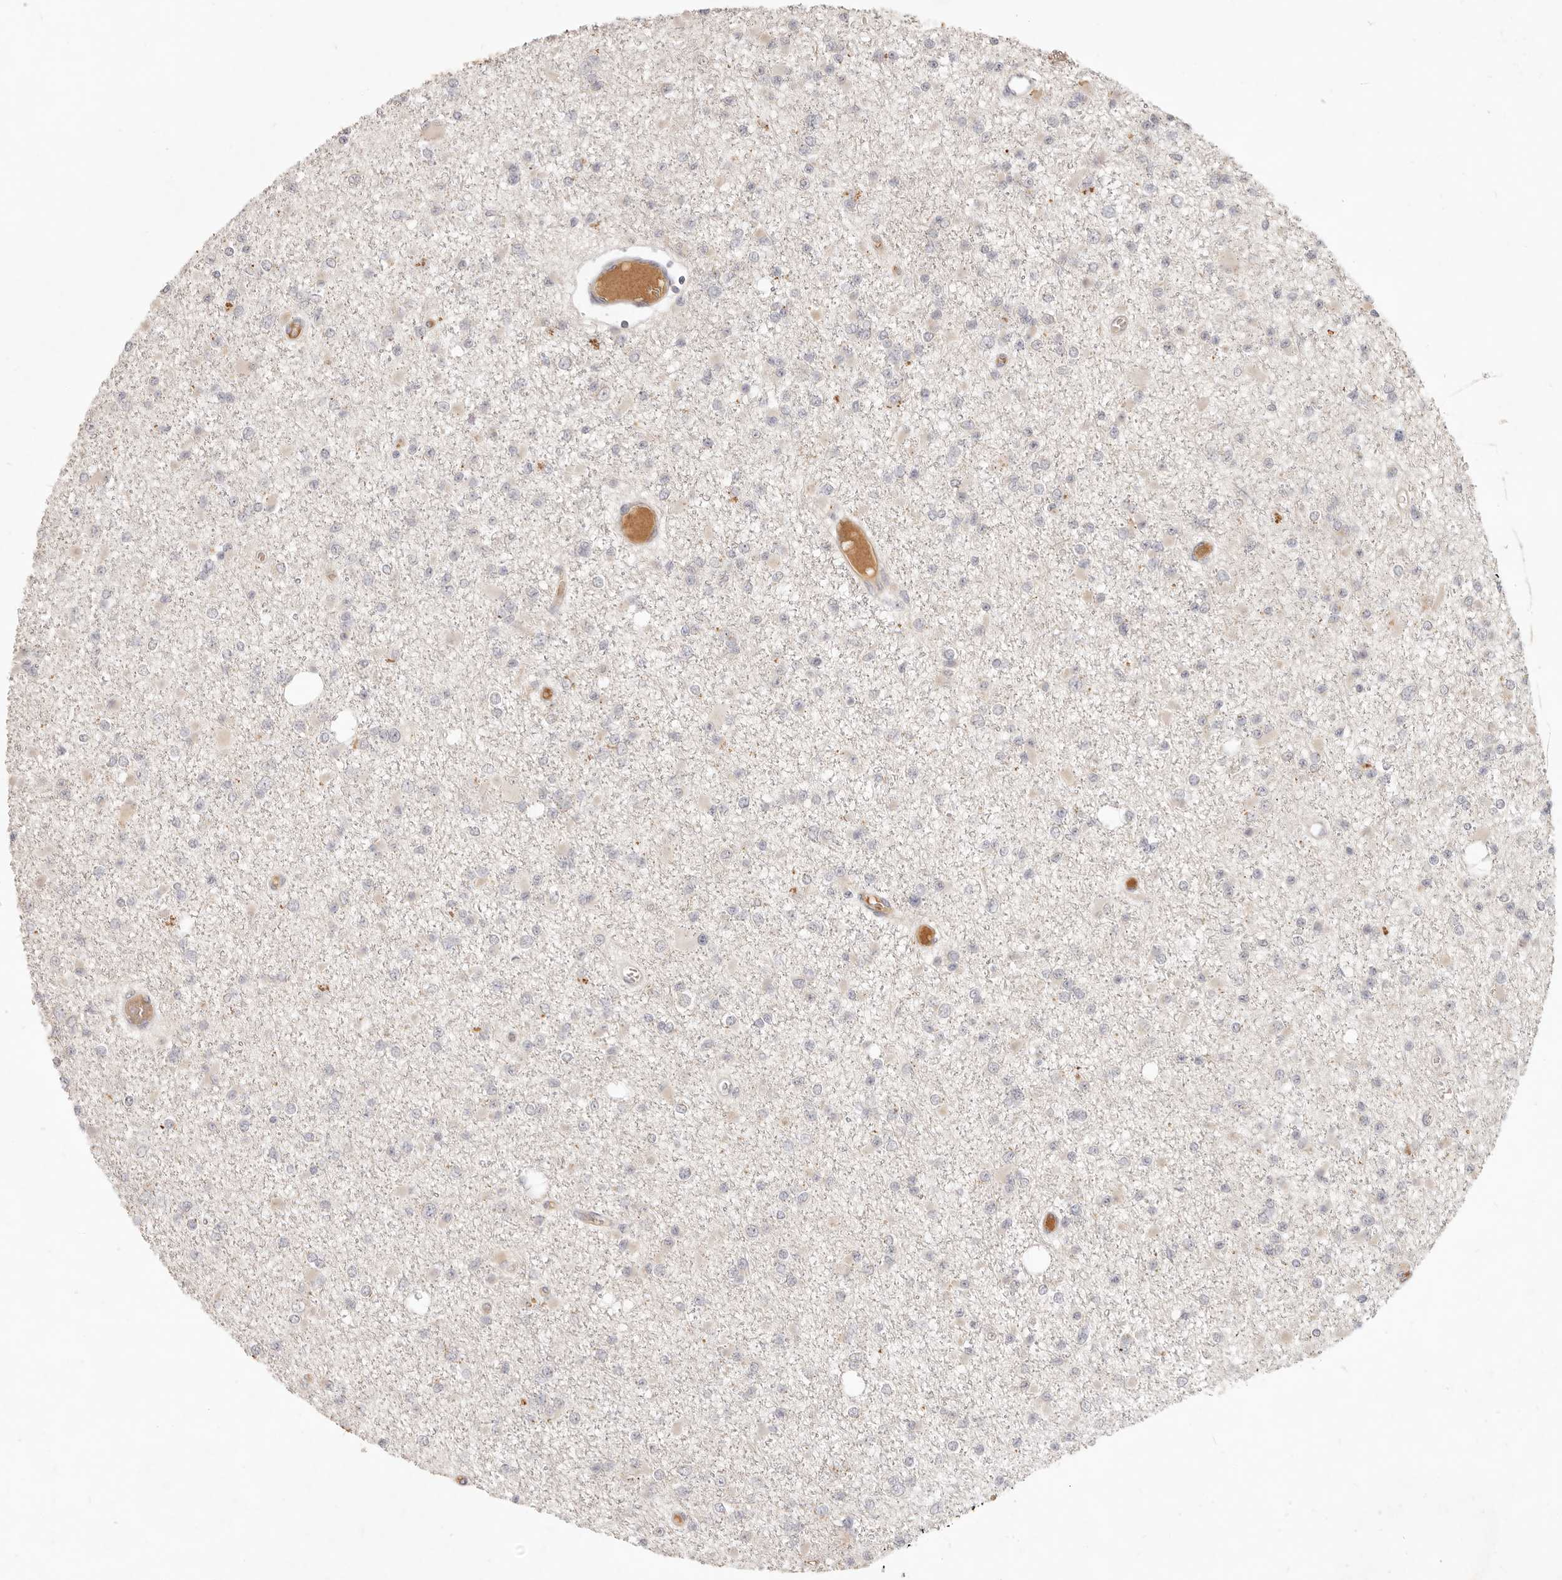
{"staining": {"intensity": "negative", "quantity": "none", "location": "none"}, "tissue": "glioma", "cell_type": "Tumor cells", "image_type": "cancer", "snomed": [{"axis": "morphology", "description": "Glioma, malignant, Low grade"}, {"axis": "topography", "description": "Brain"}], "caption": "Tumor cells show no significant expression in glioma.", "gene": "UBXN11", "patient": {"sex": "female", "age": 22}}